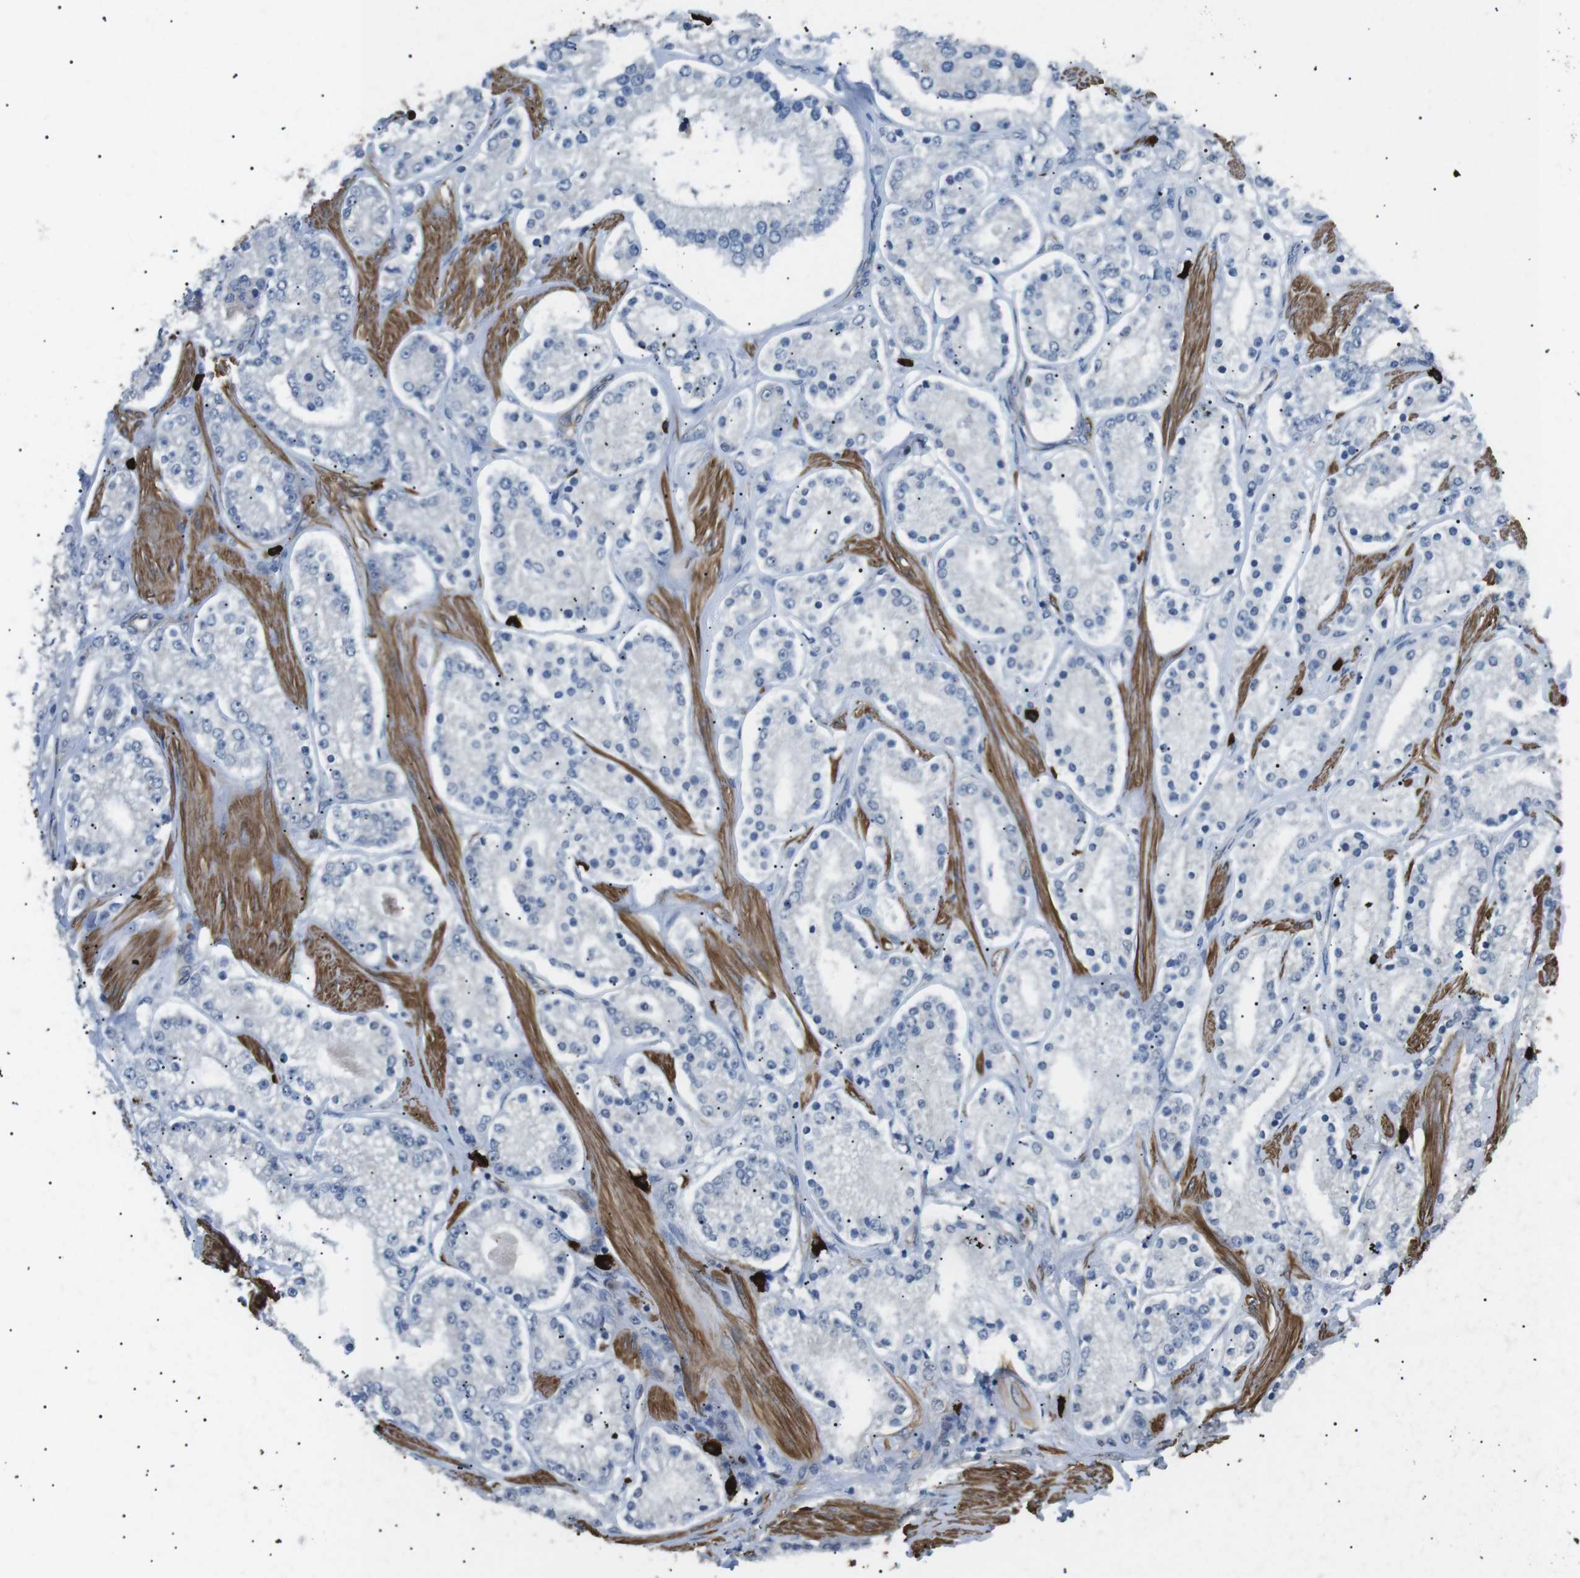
{"staining": {"intensity": "negative", "quantity": "none", "location": "none"}, "tissue": "prostate cancer", "cell_type": "Tumor cells", "image_type": "cancer", "snomed": [{"axis": "morphology", "description": "Adenocarcinoma, Low grade"}, {"axis": "topography", "description": "Prostate"}], "caption": "High power microscopy histopathology image of an immunohistochemistry (IHC) image of adenocarcinoma (low-grade) (prostate), revealing no significant expression in tumor cells.", "gene": "GZMM", "patient": {"sex": "male", "age": 63}}